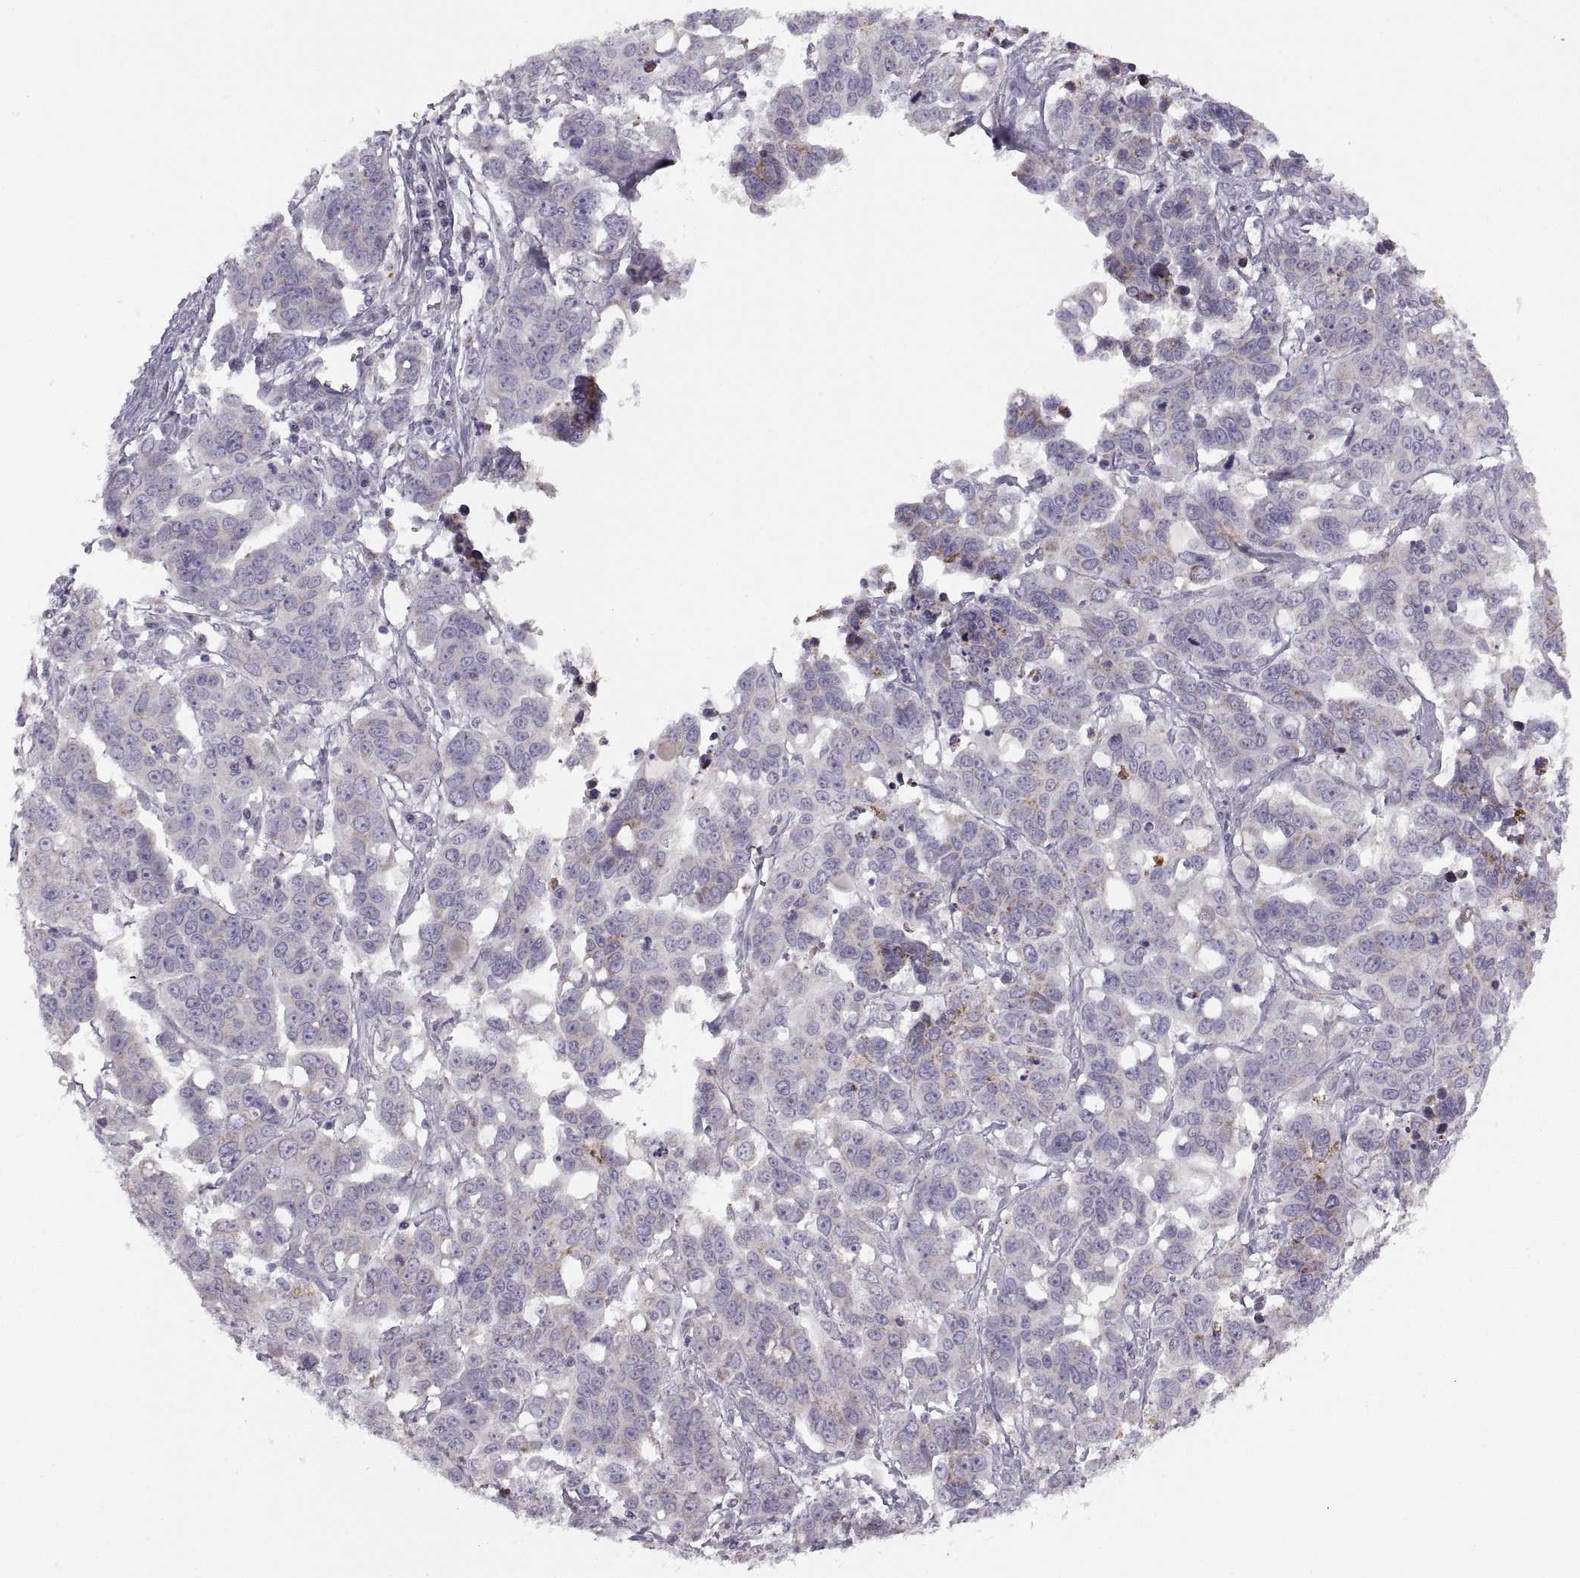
{"staining": {"intensity": "moderate", "quantity": "<25%", "location": "cytoplasmic/membranous"}, "tissue": "ovarian cancer", "cell_type": "Tumor cells", "image_type": "cancer", "snomed": [{"axis": "morphology", "description": "Carcinoma, endometroid"}, {"axis": "topography", "description": "Ovary"}], "caption": "An immunohistochemistry micrograph of tumor tissue is shown. Protein staining in brown labels moderate cytoplasmic/membranous positivity in ovarian endometroid carcinoma within tumor cells.", "gene": "PIERCE1", "patient": {"sex": "female", "age": 78}}